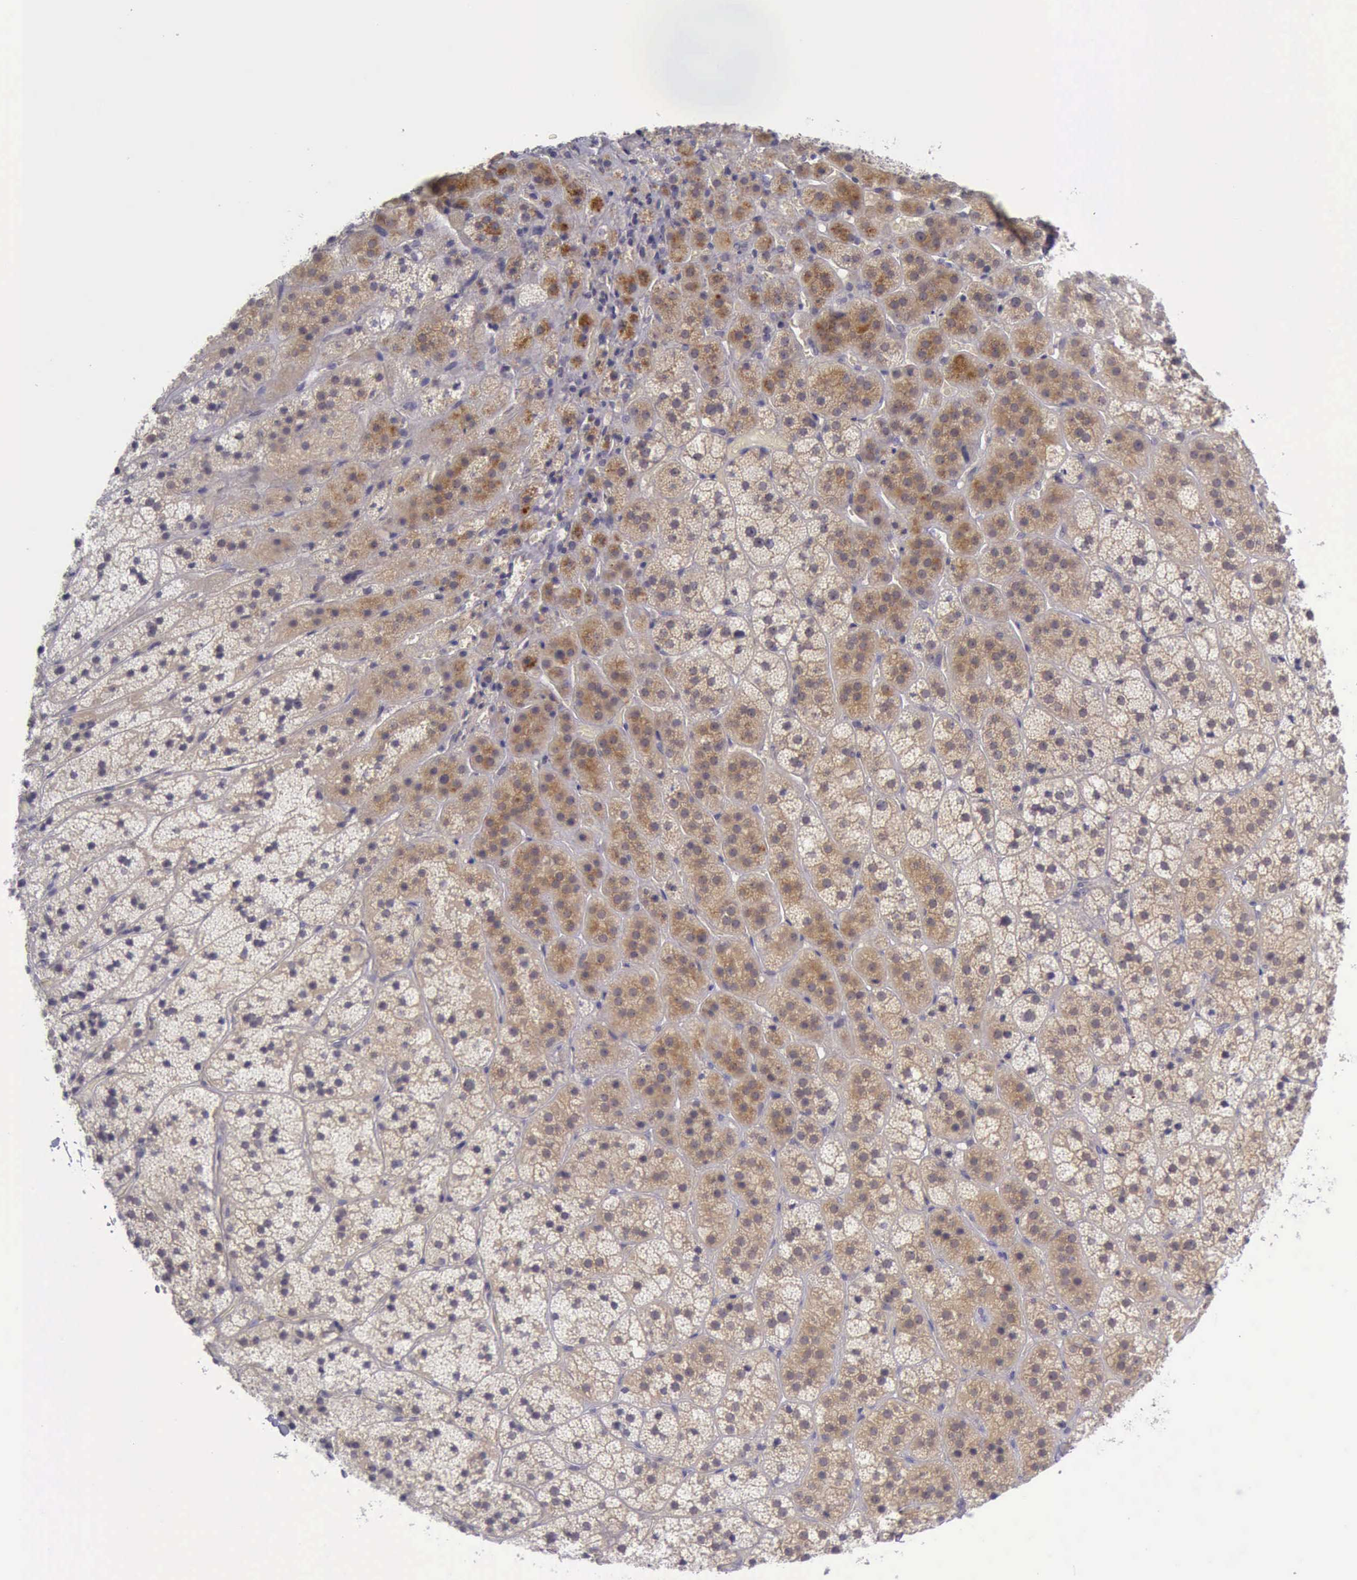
{"staining": {"intensity": "moderate", "quantity": ">75%", "location": "cytoplasmic/membranous"}, "tissue": "adrenal gland", "cell_type": "Glandular cells", "image_type": "normal", "snomed": [{"axis": "morphology", "description": "Normal tissue, NOS"}, {"axis": "topography", "description": "Adrenal gland"}], "caption": "A histopathology image showing moderate cytoplasmic/membranous expression in about >75% of glandular cells in unremarkable adrenal gland, as visualized by brown immunohistochemical staining.", "gene": "ARNT2", "patient": {"sex": "female", "age": 44}}